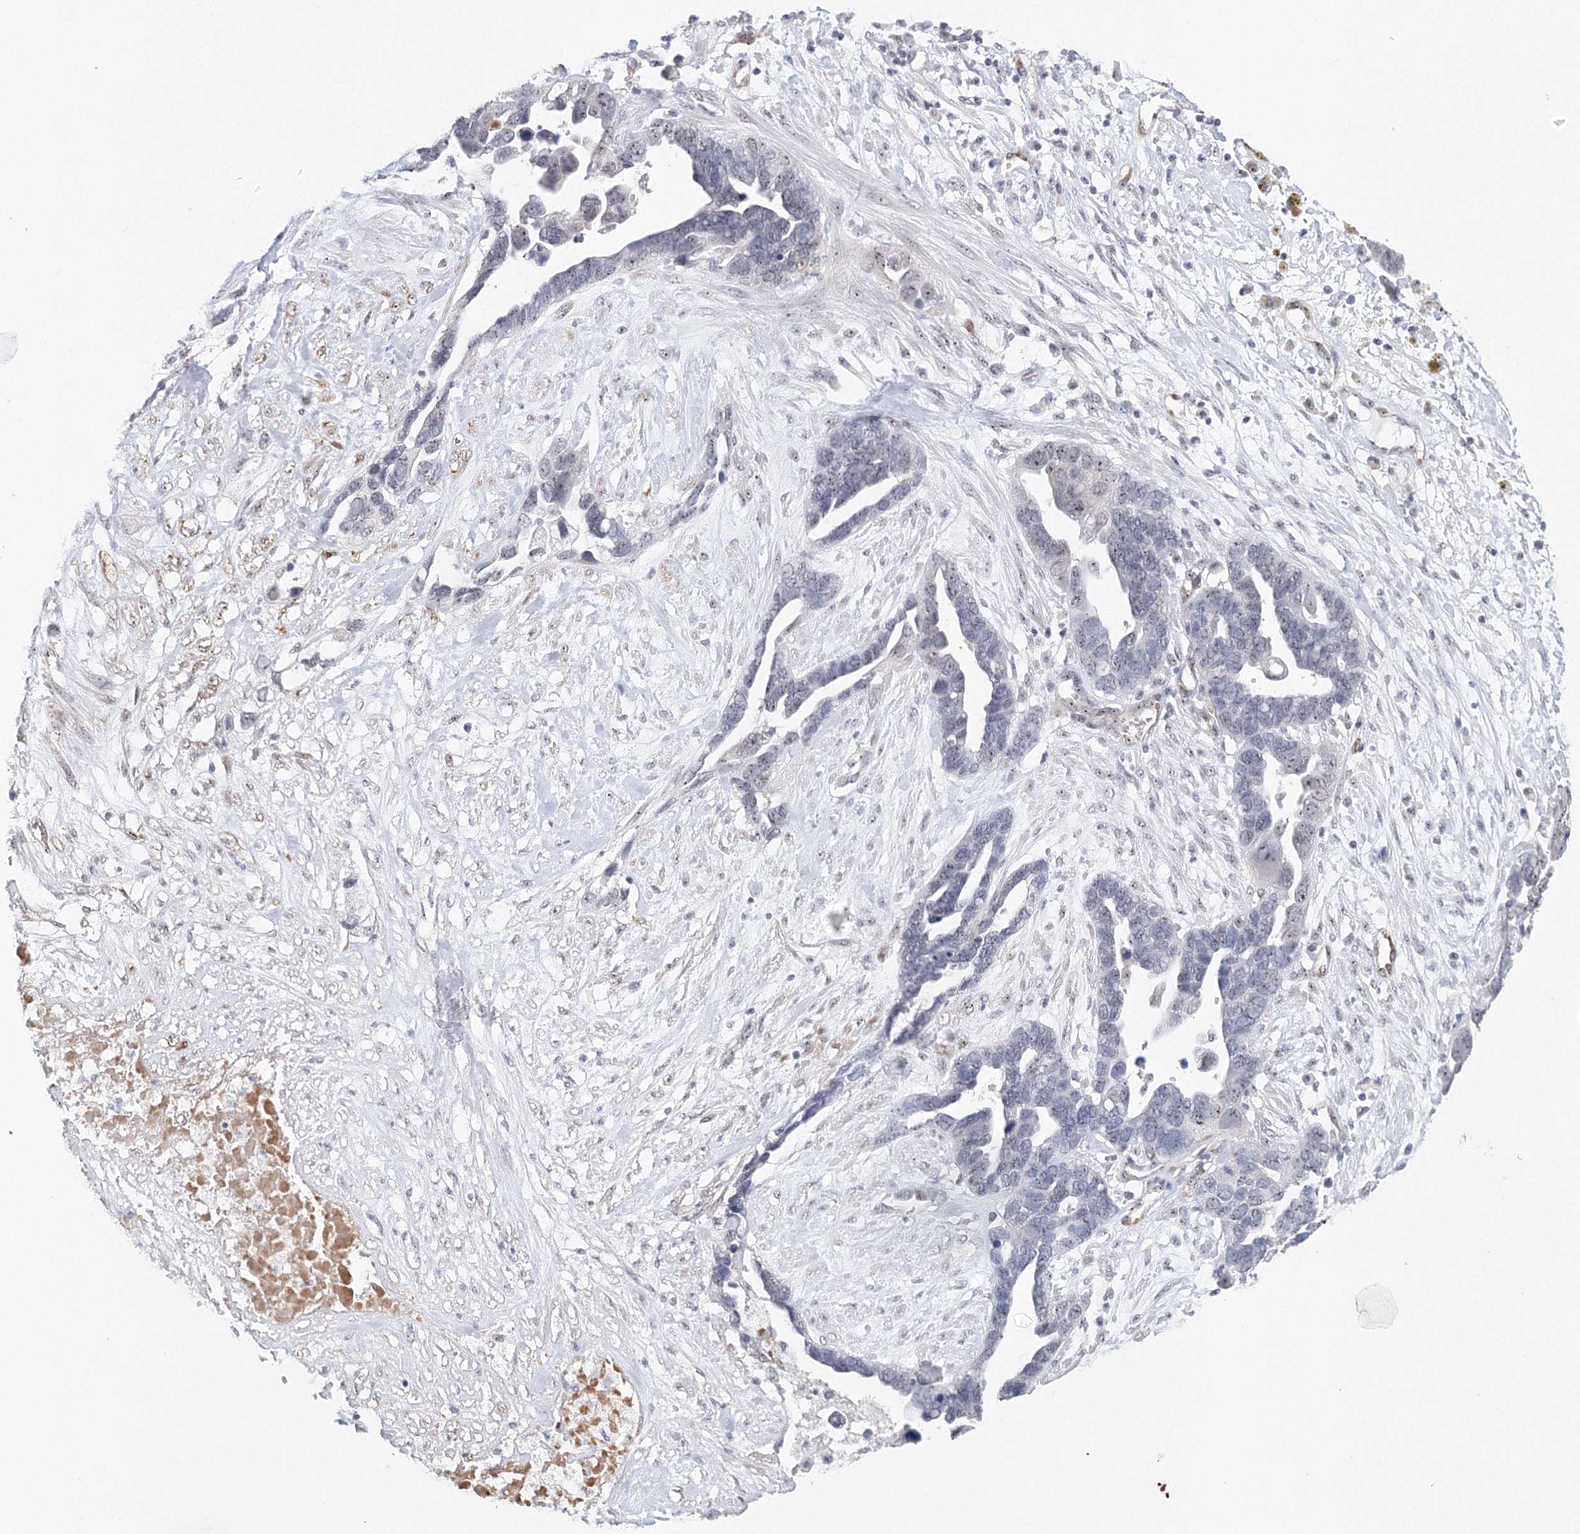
{"staining": {"intensity": "negative", "quantity": "none", "location": "none"}, "tissue": "ovarian cancer", "cell_type": "Tumor cells", "image_type": "cancer", "snomed": [{"axis": "morphology", "description": "Cystadenocarcinoma, serous, NOS"}, {"axis": "topography", "description": "Ovary"}], "caption": "A micrograph of ovarian cancer stained for a protein shows no brown staining in tumor cells.", "gene": "SIRT7", "patient": {"sex": "female", "age": 54}}